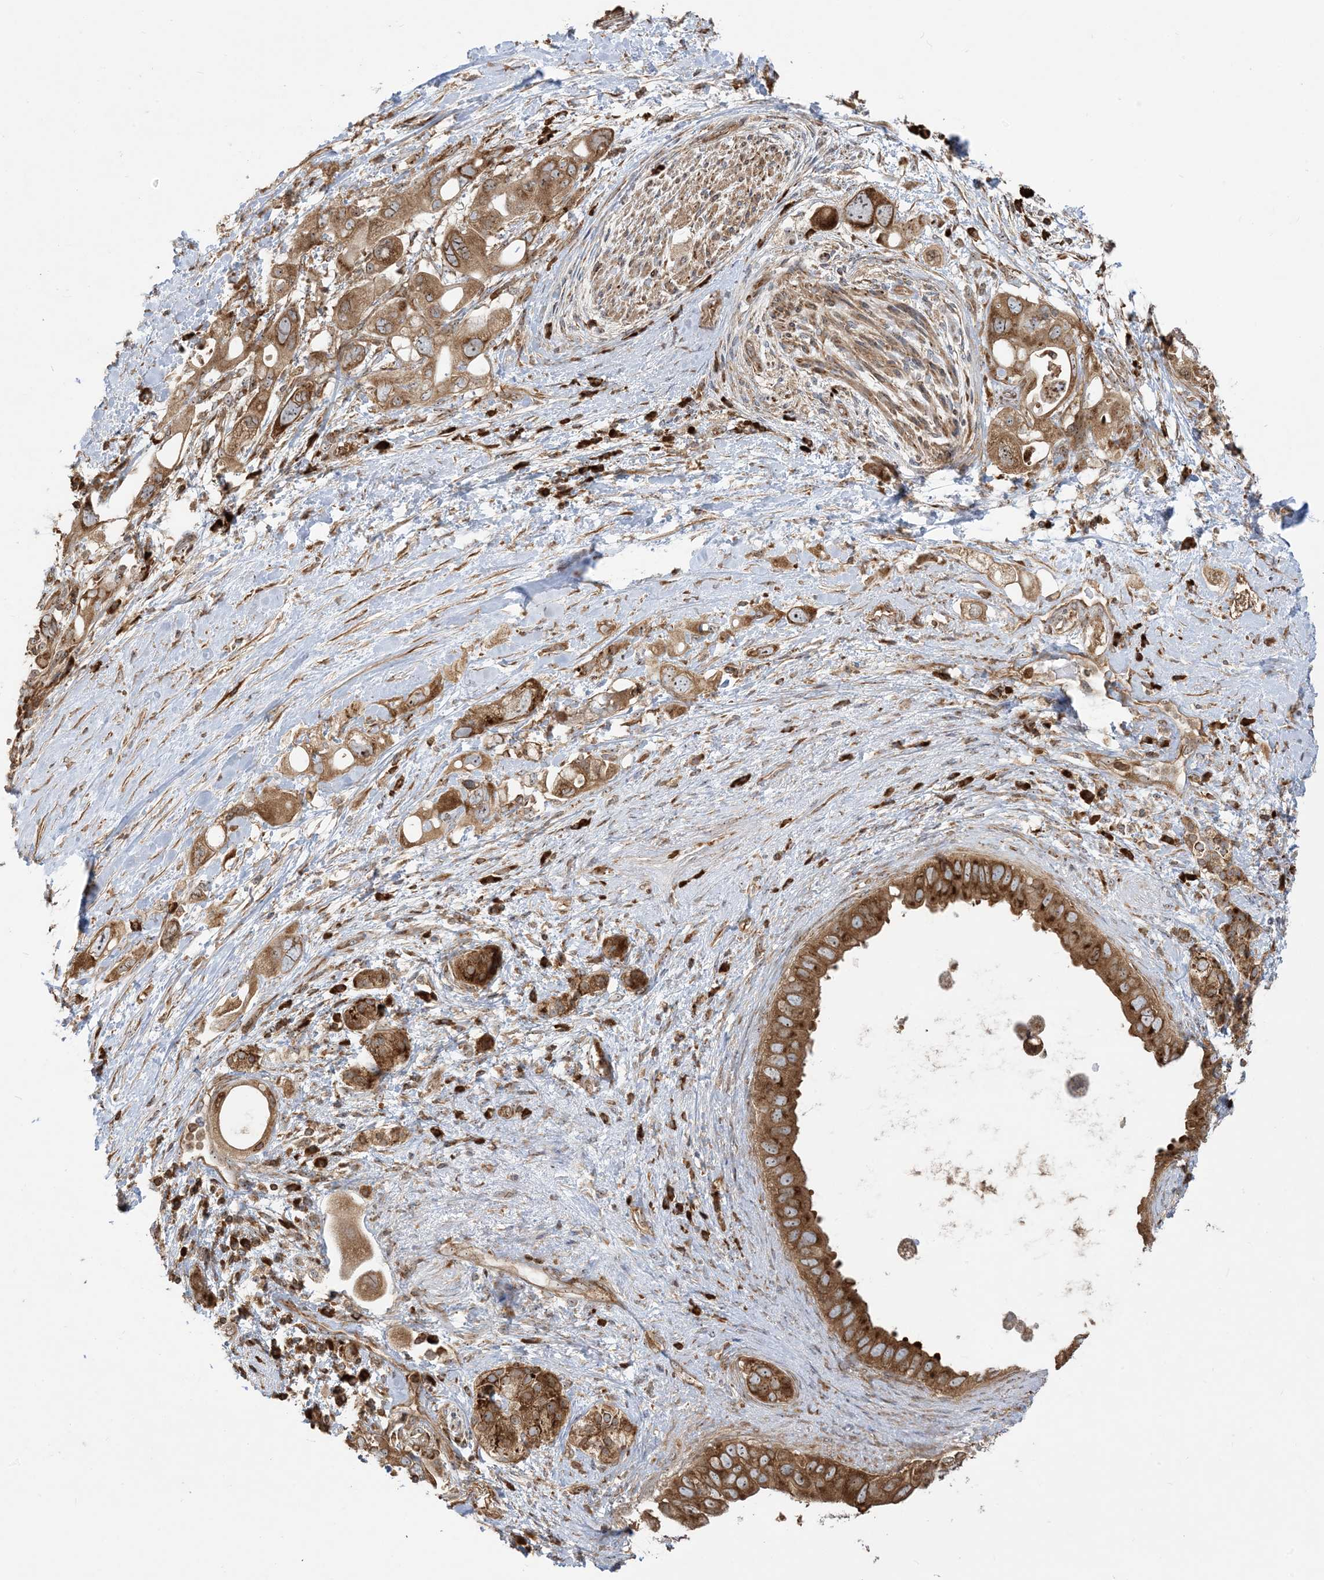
{"staining": {"intensity": "strong", "quantity": ">75%", "location": "cytoplasmic/membranous,nuclear"}, "tissue": "pancreatic cancer", "cell_type": "Tumor cells", "image_type": "cancer", "snomed": [{"axis": "morphology", "description": "Adenocarcinoma, NOS"}, {"axis": "topography", "description": "Pancreas"}], "caption": "Immunohistochemical staining of human adenocarcinoma (pancreatic) displays strong cytoplasmic/membranous and nuclear protein expression in about >75% of tumor cells.", "gene": "SRP72", "patient": {"sex": "female", "age": 56}}